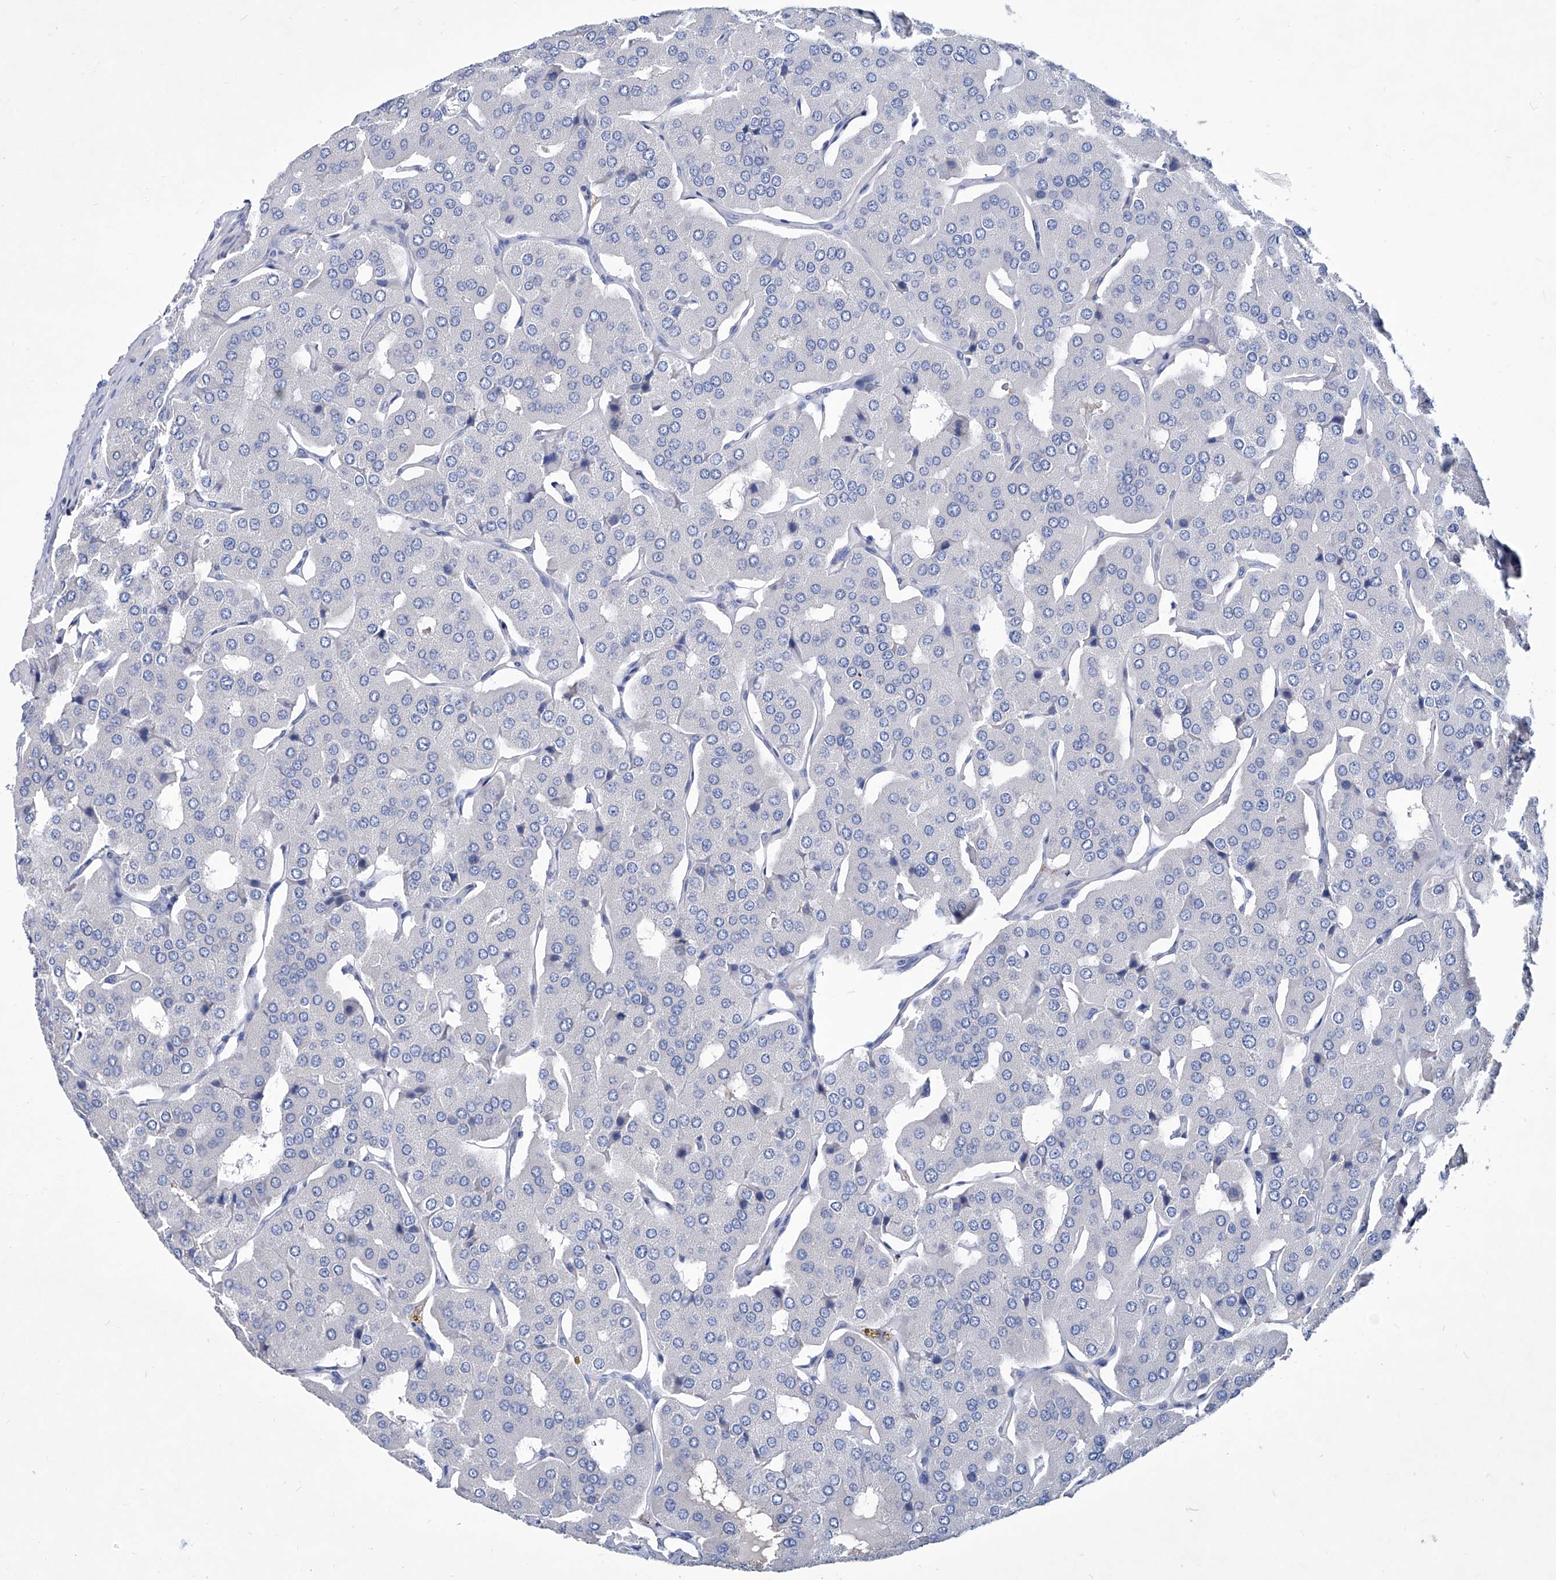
{"staining": {"intensity": "negative", "quantity": "none", "location": "none"}, "tissue": "parathyroid gland", "cell_type": "Glandular cells", "image_type": "normal", "snomed": [{"axis": "morphology", "description": "Normal tissue, NOS"}, {"axis": "morphology", "description": "Adenoma, NOS"}, {"axis": "topography", "description": "Parathyroid gland"}], "caption": "Immunohistochemistry histopathology image of unremarkable parathyroid gland: human parathyroid gland stained with DAB (3,3'-diaminobenzidine) exhibits no significant protein staining in glandular cells.", "gene": "KLHL17", "patient": {"sex": "female", "age": 86}}